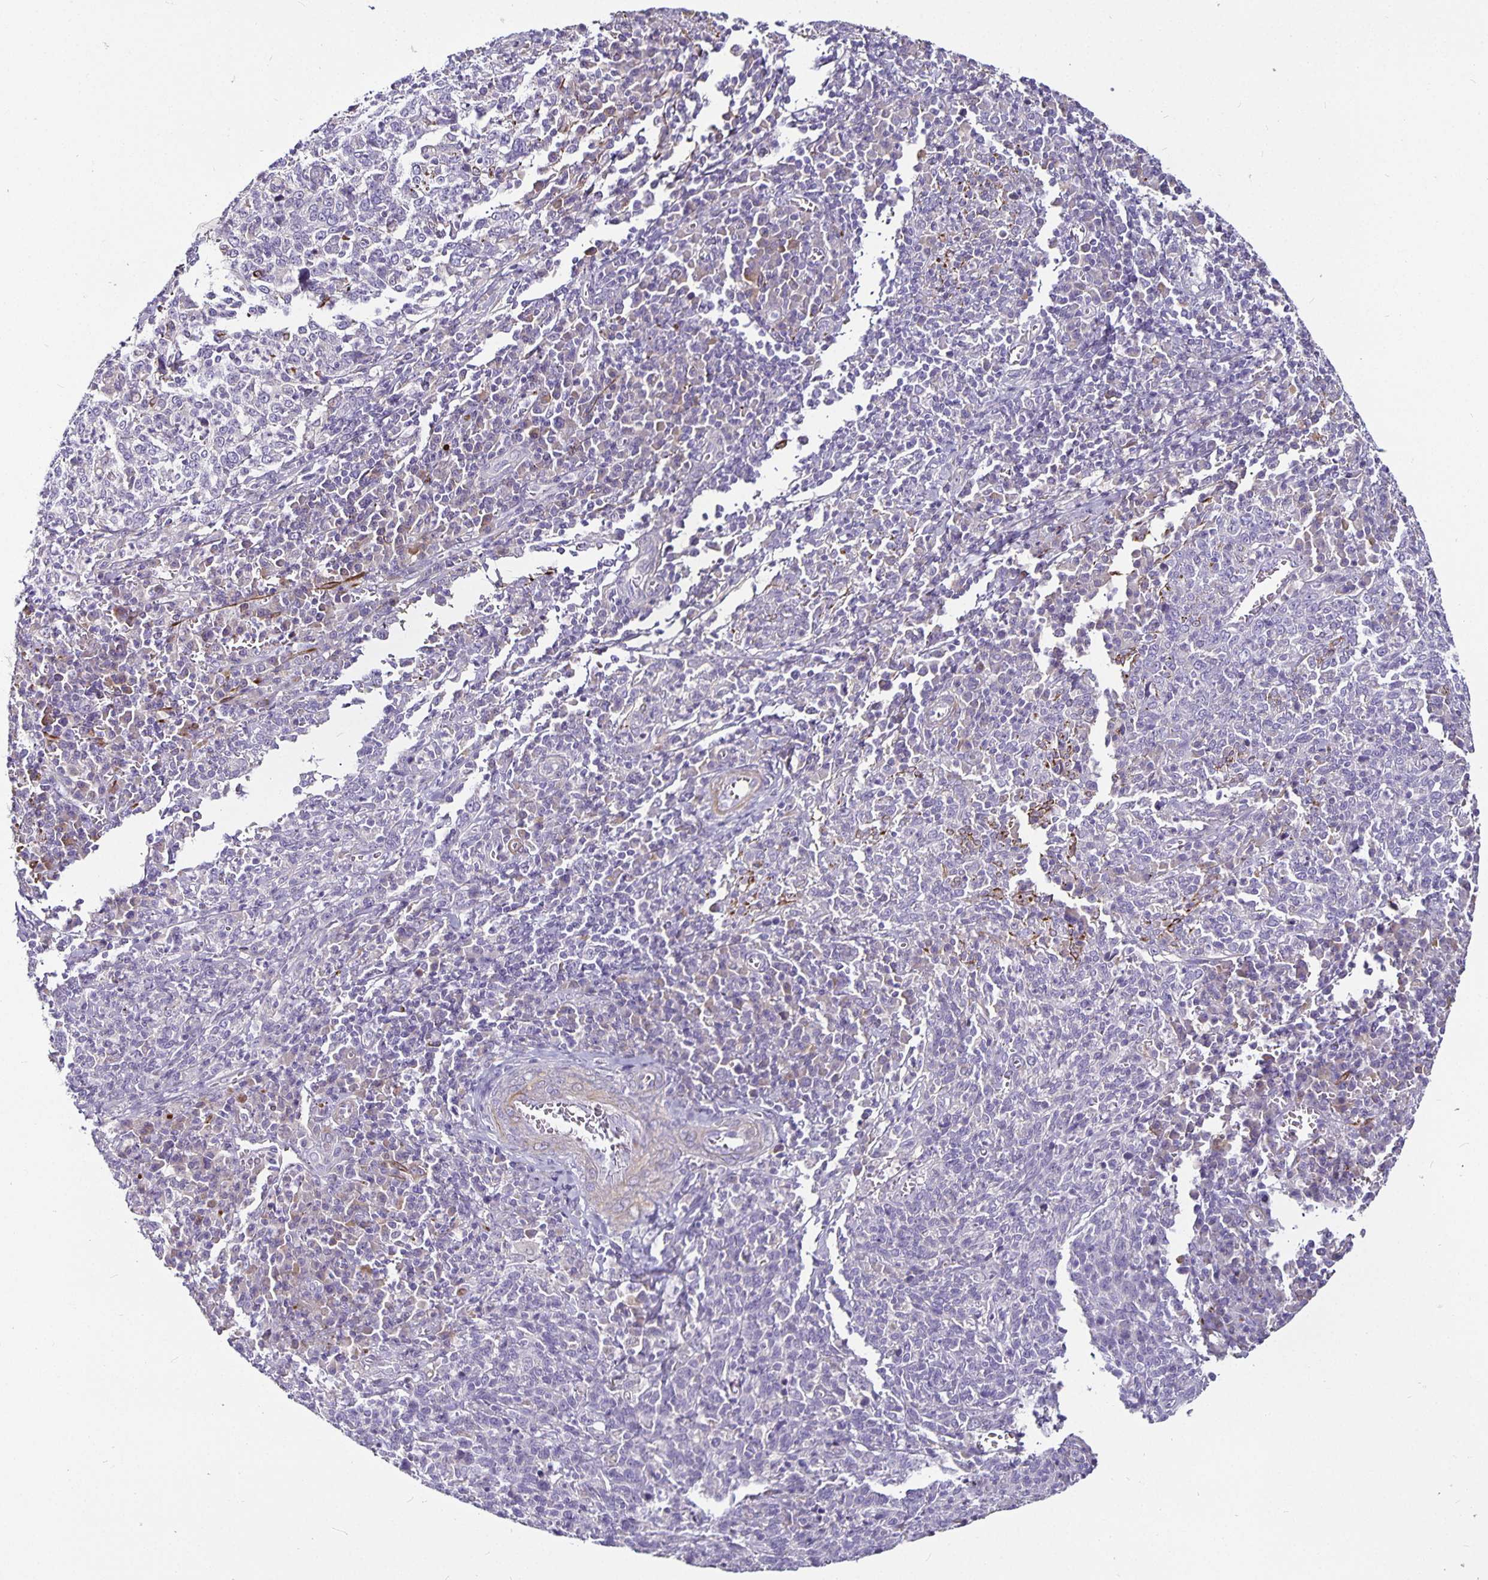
{"staining": {"intensity": "negative", "quantity": "none", "location": "none"}, "tissue": "cervical cancer", "cell_type": "Tumor cells", "image_type": "cancer", "snomed": [{"axis": "morphology", "description": "Squamous cell carcinoma, NOS"}, {"axis": "topography", "description": "Cervix"}], "caption": "Image shows no protein expression in tumor cells of cervical cancer (squamous cell carcinoma) tissue. The staining was performed using DAB to visualize the protein expression in brown, while the nuclei were stained in blue with hematoxylin (Magnification: 20x).", "gene": "CA12", "patient": {"sex": "female", "age": 46}}